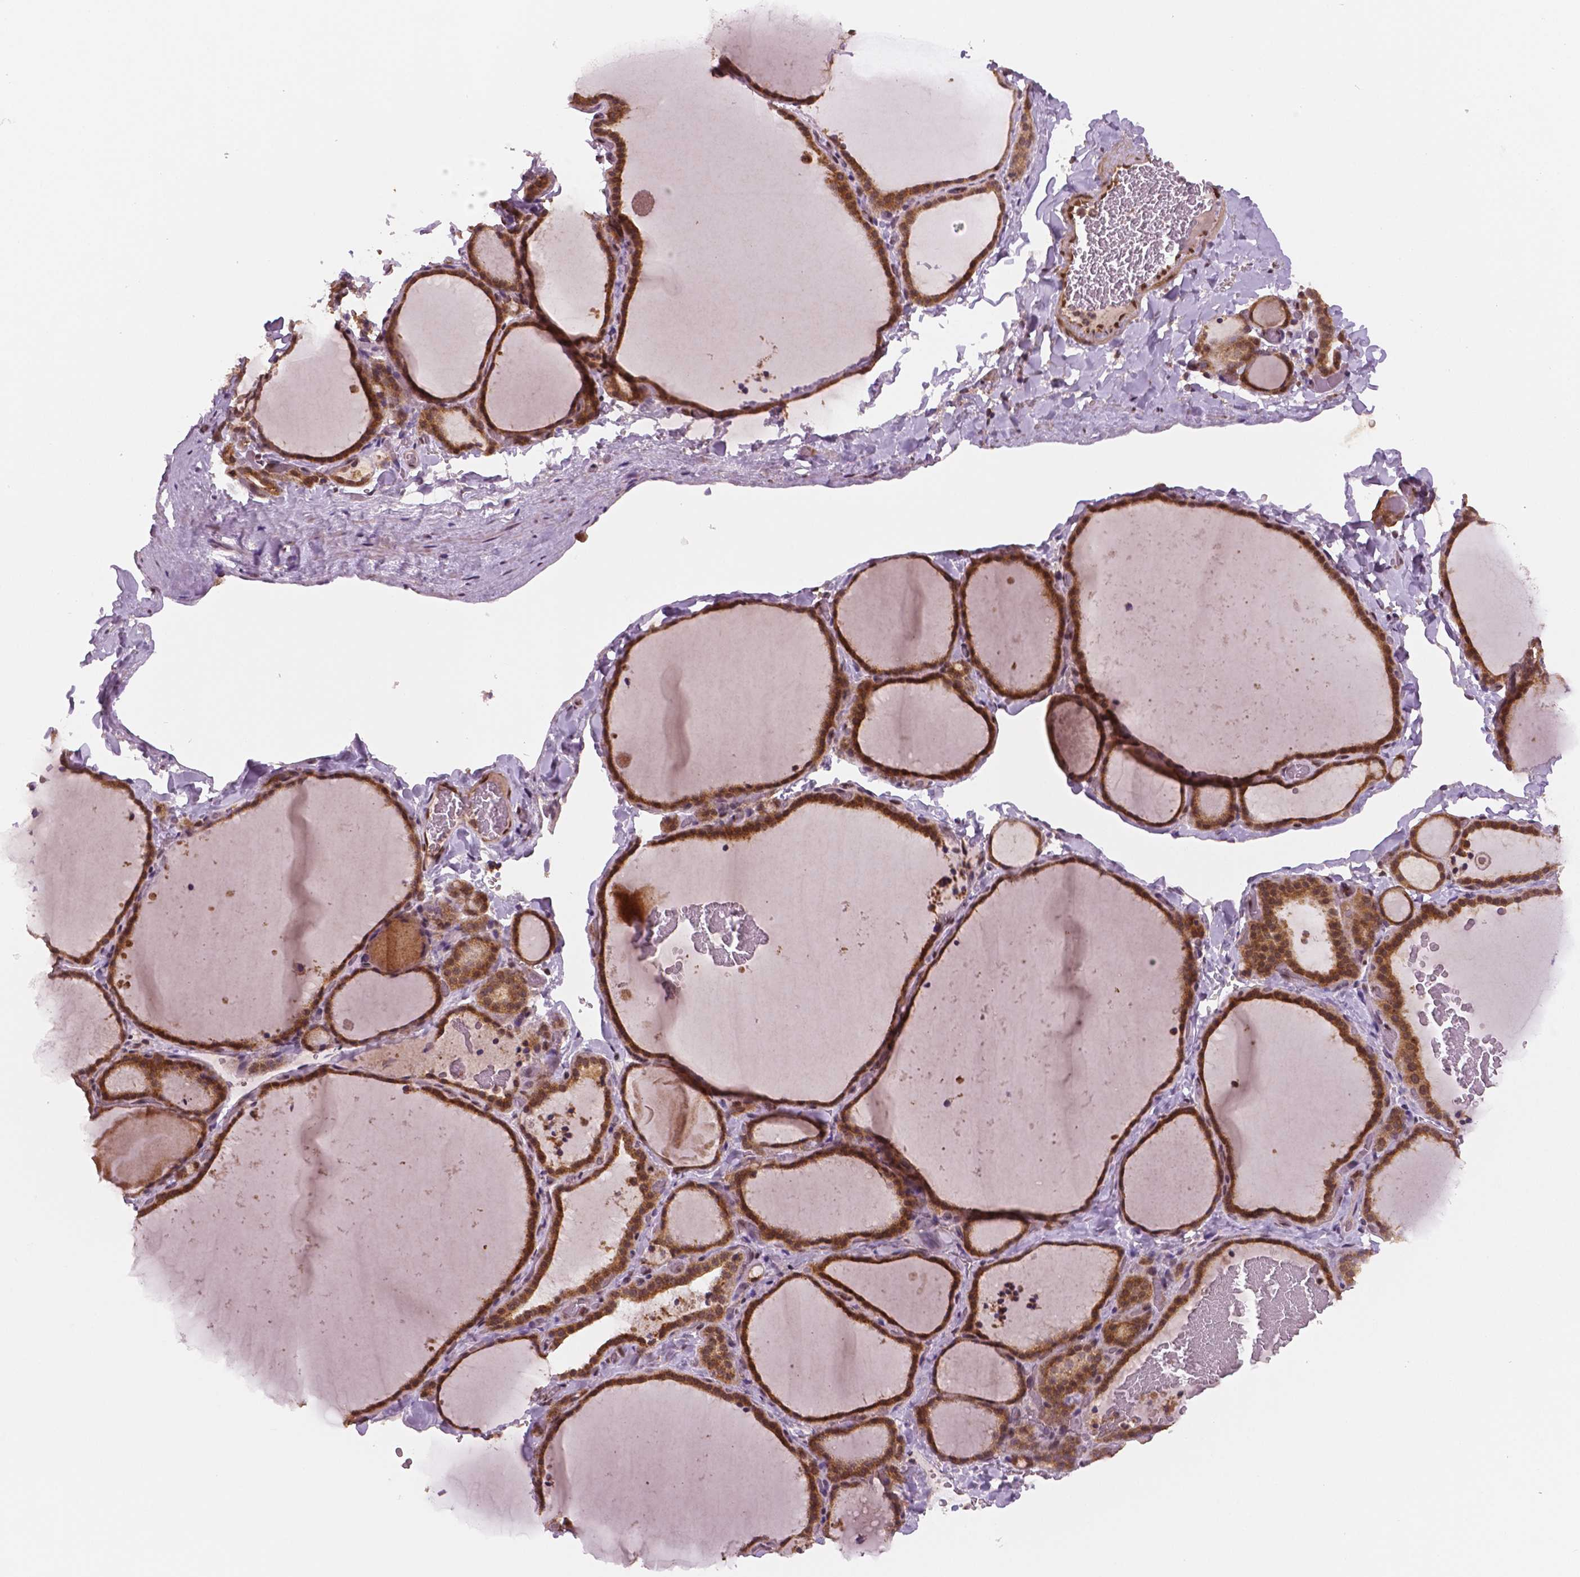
{"staining": {"intensity": "moderate", "quantity": ">75%", "location": "cytoplasmic/membranous,nuclear"}, "tissue": "thyroid gland", "cell_type": "Glandular cells", "image_type": "normal", "snomed": [{"axis": "morphology", "description": "Normal tissue, NOS"}, {"axis": "topography", "description": "Thyroid gland"}], "caption": "Brown immunohistochemical staining in normal thyroid gland demonstrates moderate cytoplasmic/membranous,nuclear staining in about >75% of glandular cells.", "gene": "STAT3", "patient": {"sex": "female", "age": 22}}